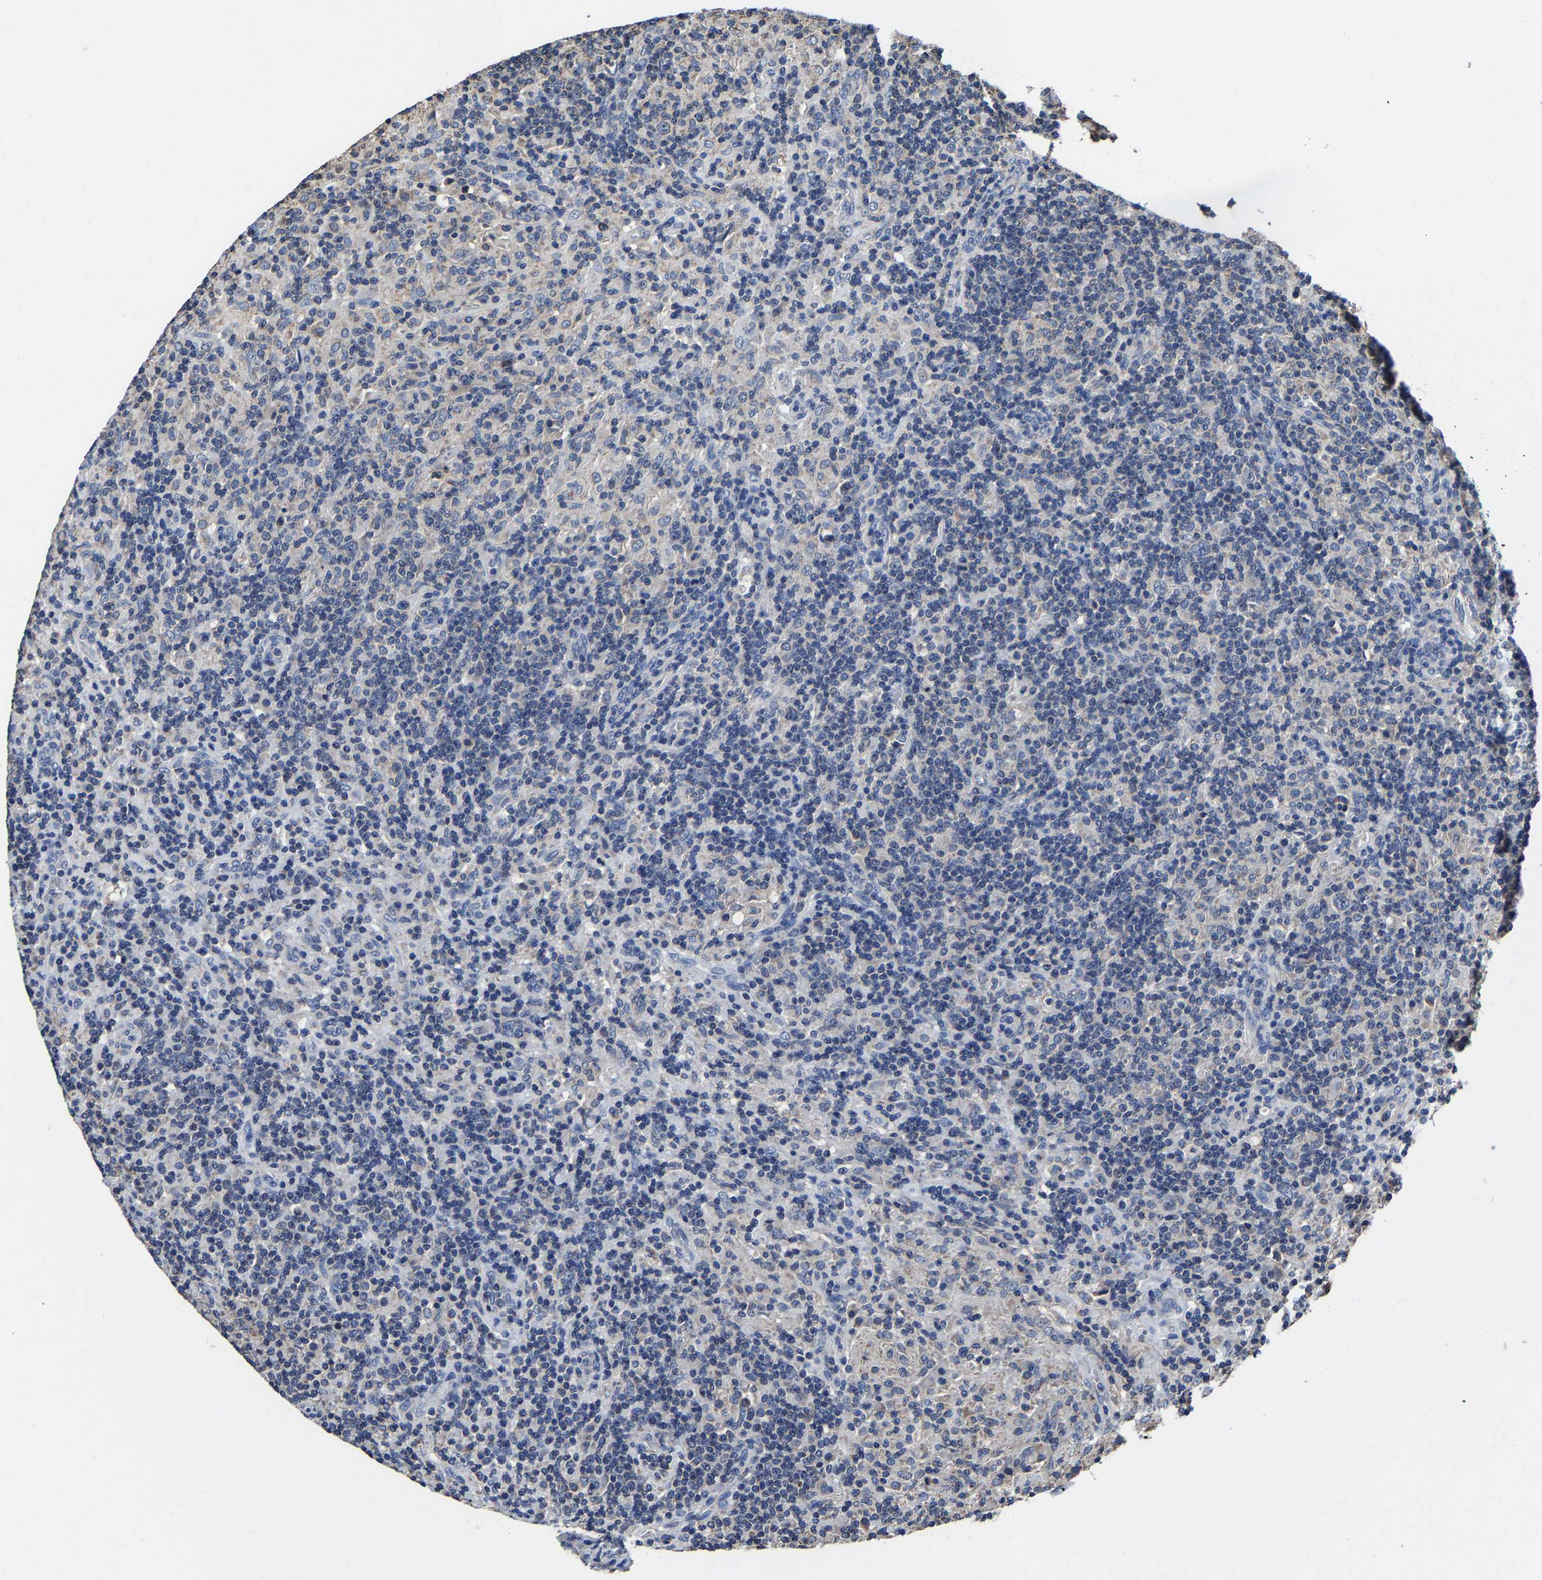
{"staining": {"intensity": "negative", "quantity": "none", "location": "none"}, "tissue": "lymphoma", "cell_type": "Tumor cells", "image_type": "cancer", "snomed": [{"axis": "morphology", "description": "Hodgkin's disease, NOS"}, {"axis": "topography", "description": "Lymph node"}], "caption": "A micrograph of human lymphoma is negative for staining in tumor cells.", "gene": "ZCCHC7", "patient": {"sex": "male", "age": 70}}